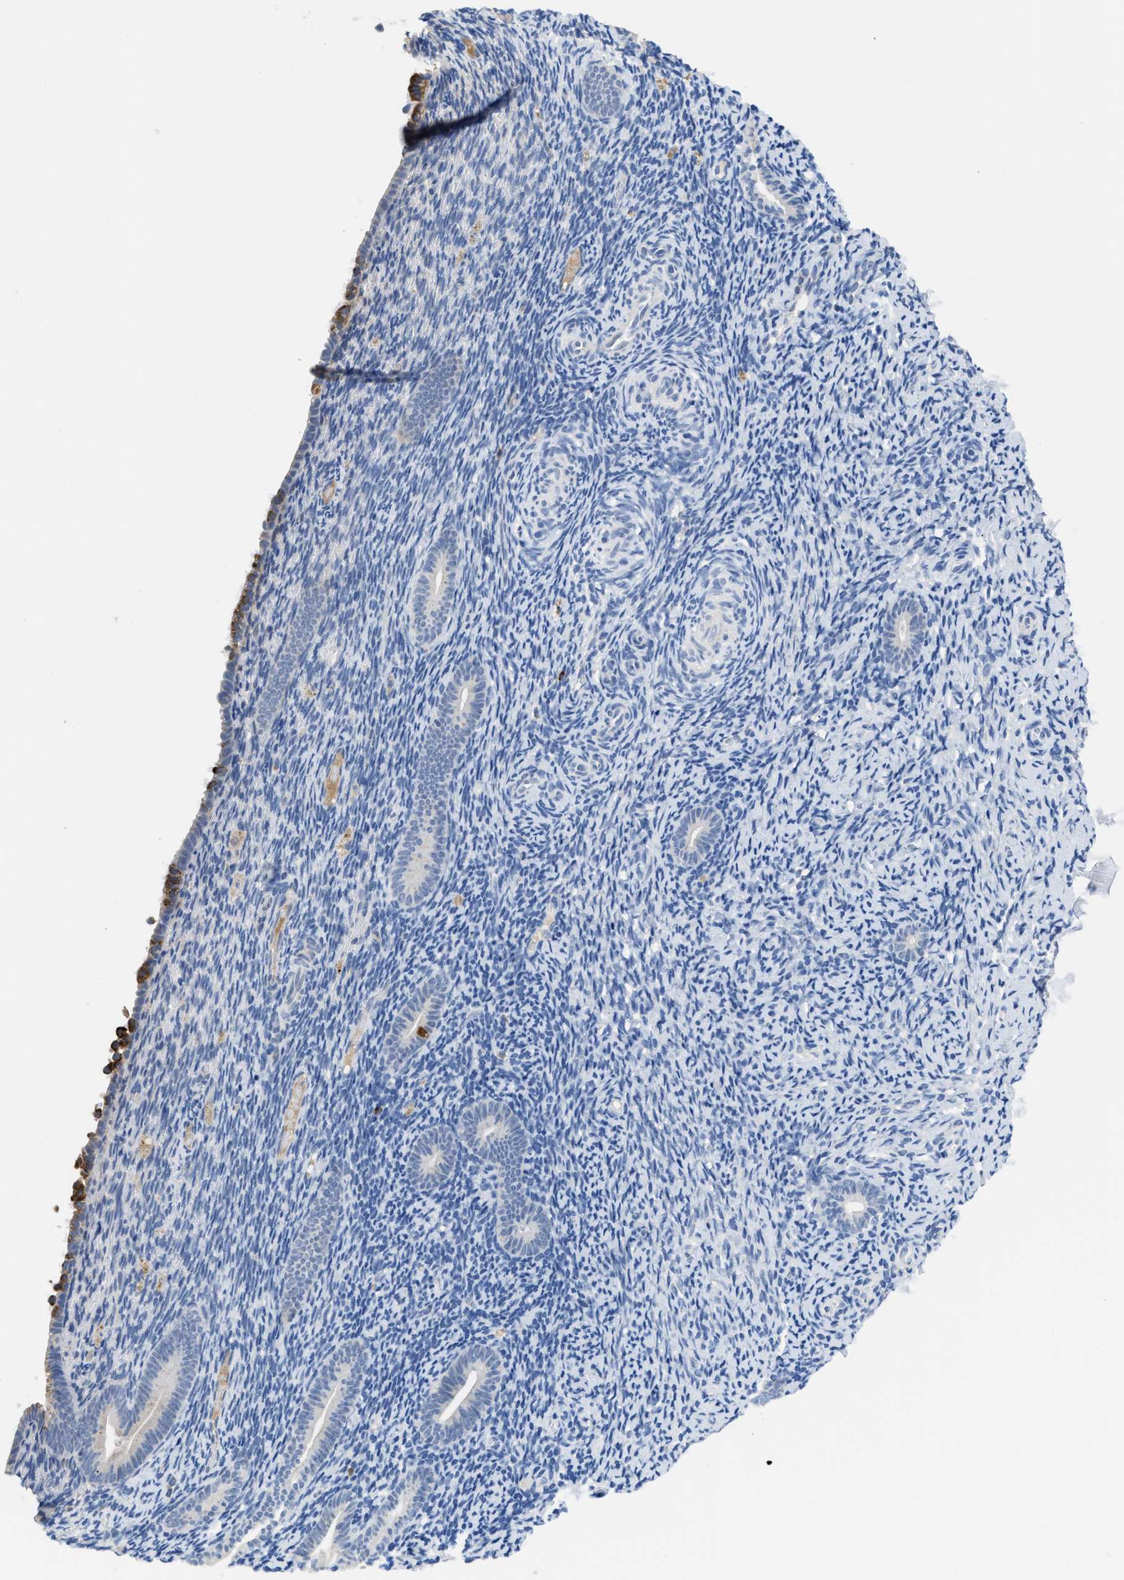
{"staining": {"intensity": "negative", "quantity": "none", "location": "none"}, "tissue": "endometrium", "cell_type": "Cells in endometrial stroma", "image_type": "normal", "snomed": [{"axis": "morphology", "description": "Normal tissue, NOS"}, {"axis": "topography", "description": "Endometrium"}], "caption": "This is an IHC histopathology image of benign human endometrium. There is no positivity in cells in endometrial stroma.", "gene": "OR9K2", "patient": {"sex": "female", "age": 51}}